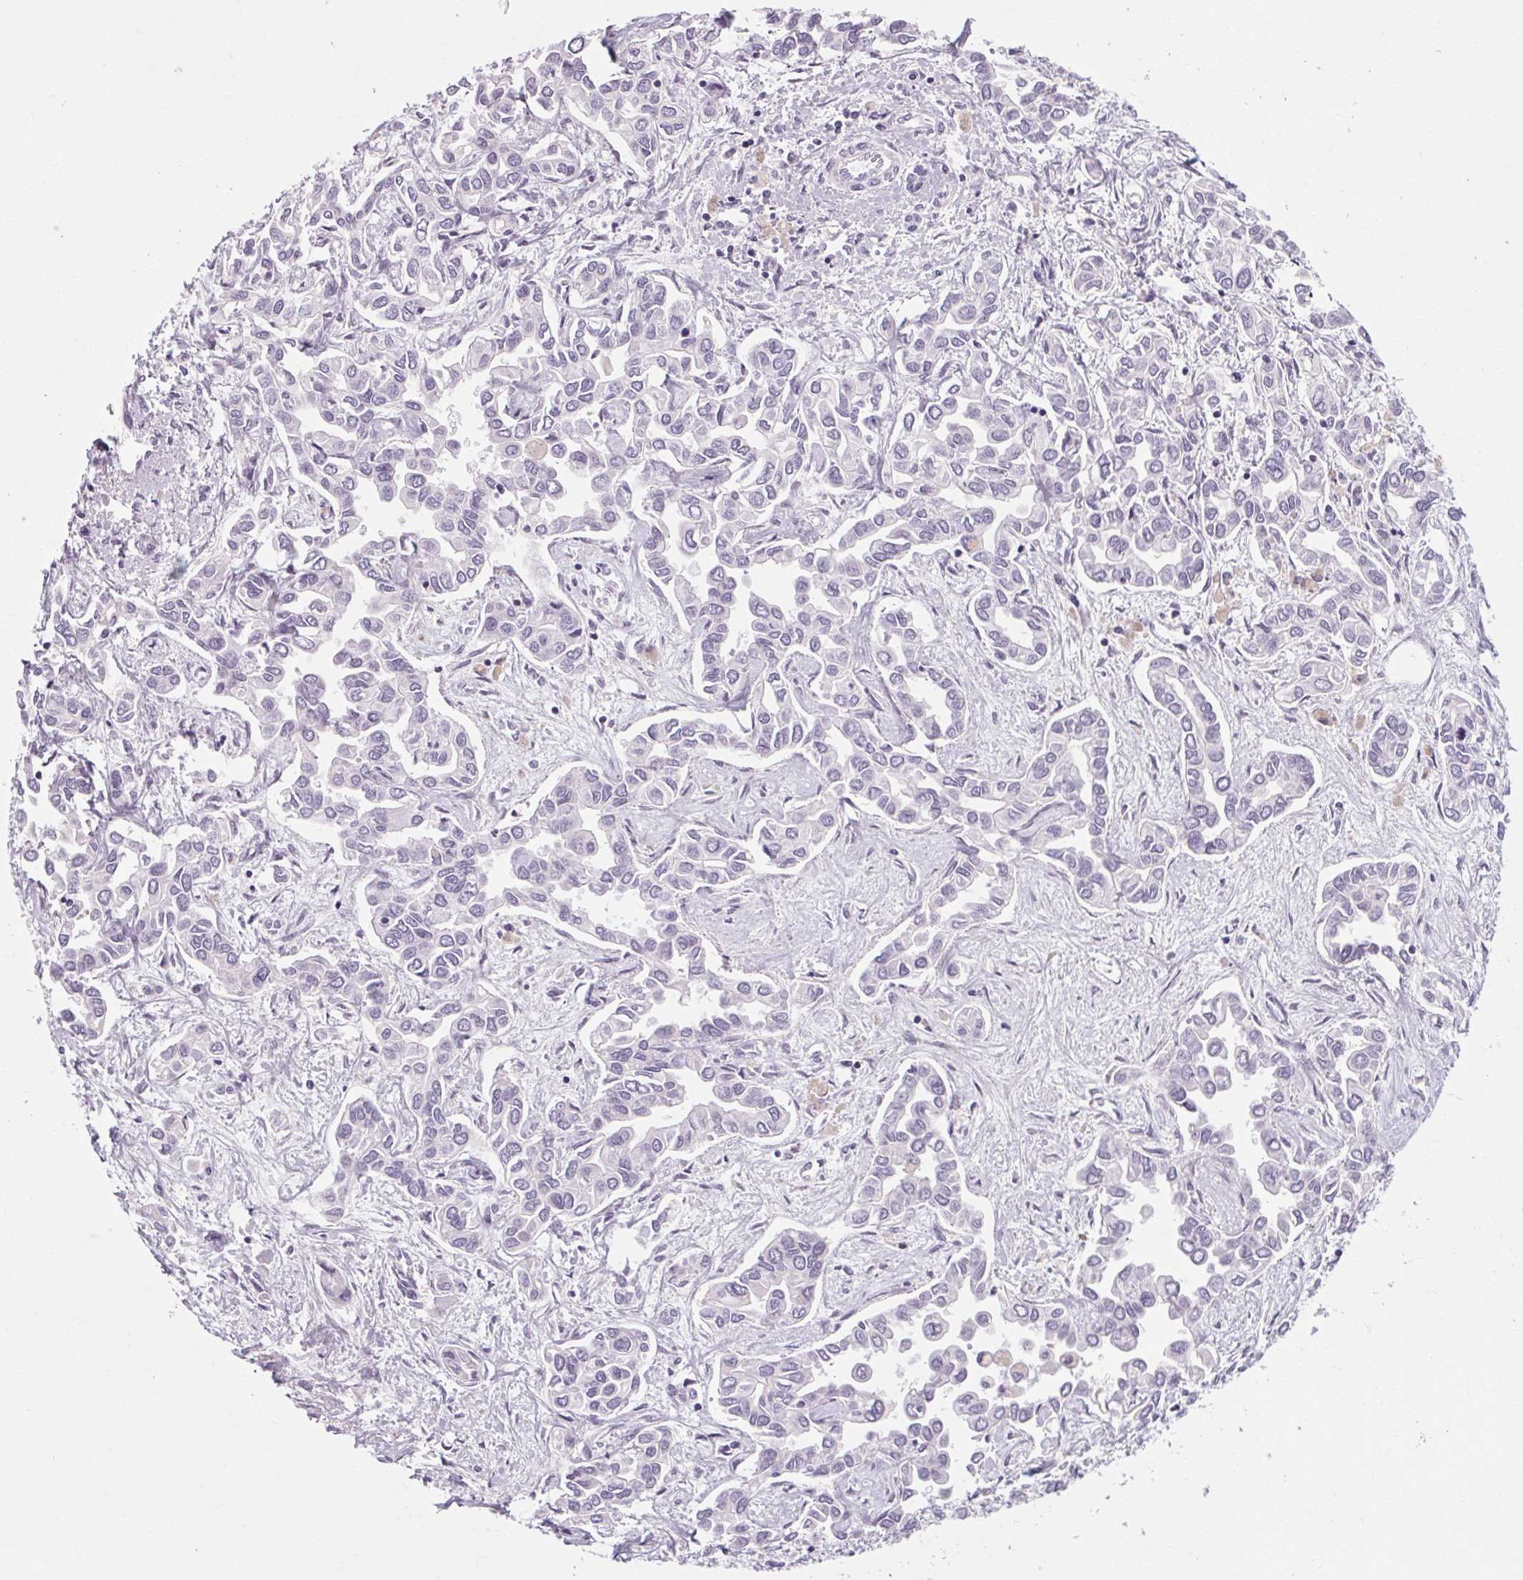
{"staining": {"intensity": "negative", "quantity": "none", "location": "none"}, "tissue": "liver cancer", "cell_type": "Tumor cells", "image_type": "cancer", "snomed": [{"axis": "morphology", "description": "Cholangiocarcinoma"}, {"axis": "topography", "description": "Liver"}], "caption": "DAB immunohistochemical staining of liver cholangiocarcinoma exhibits no significant staining in tumor cells.", "gene": "POMC", "patient": {"sex": "female", "age": 64}}